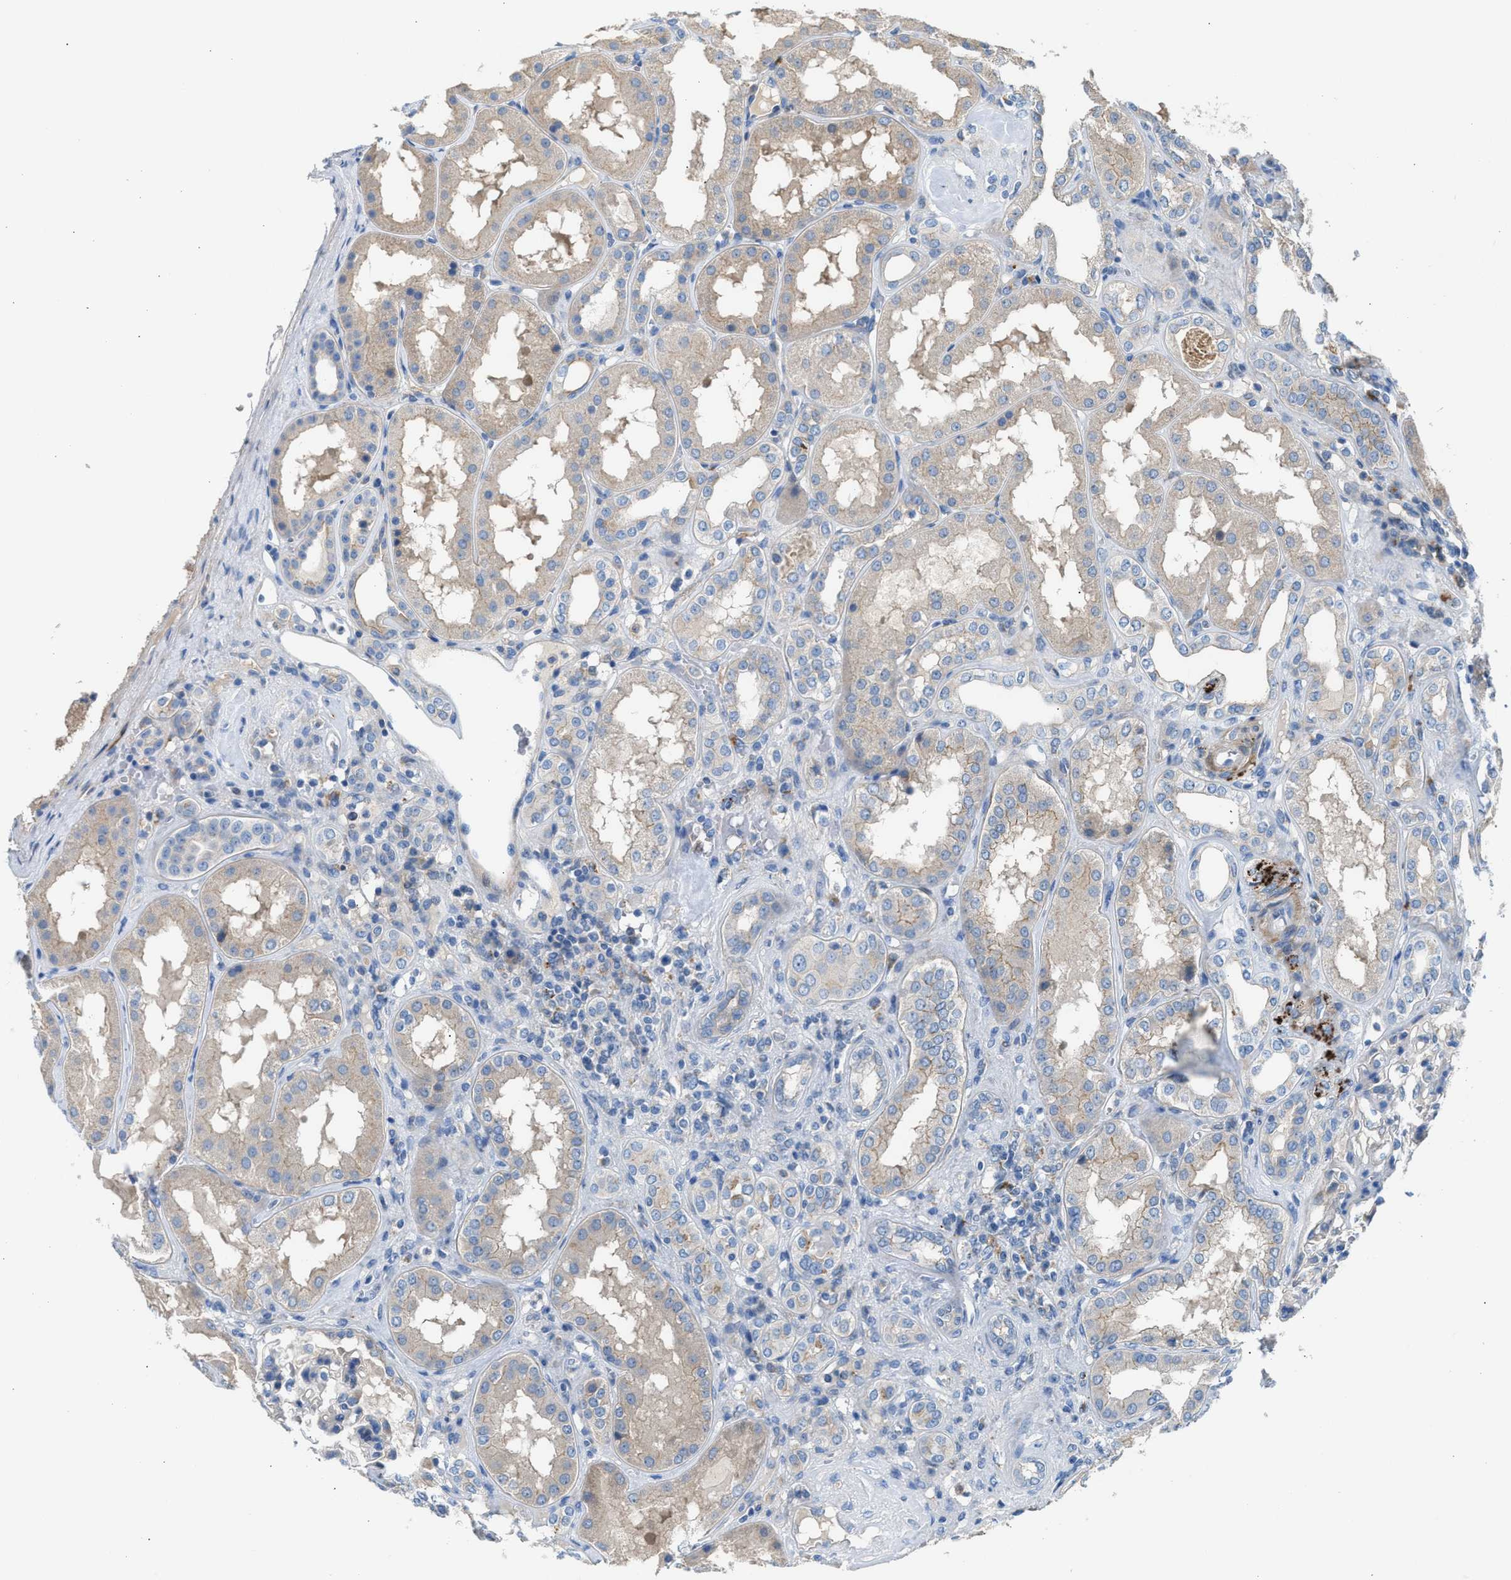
{"staining": {"intensity": "negative", "quantity": "none", "location": "none"}, "tissue": "kidney", "cell_type": "Cells in glomeruli", "image_type": "normal", "snomed": [{"axis": "morphology", "description": "Normal tissue, NOS"}, {"axis": "topography", "description": "Kidney"}], "caption": "Photomicrograph shows no protein positivity in cells in glomeruli of unremarkable kidney. (Brightfield microscopy of DAB immunohistochemistry at high magnification).", "gene": "AOAH", "patient": {"sex": "female", "age": 56}}